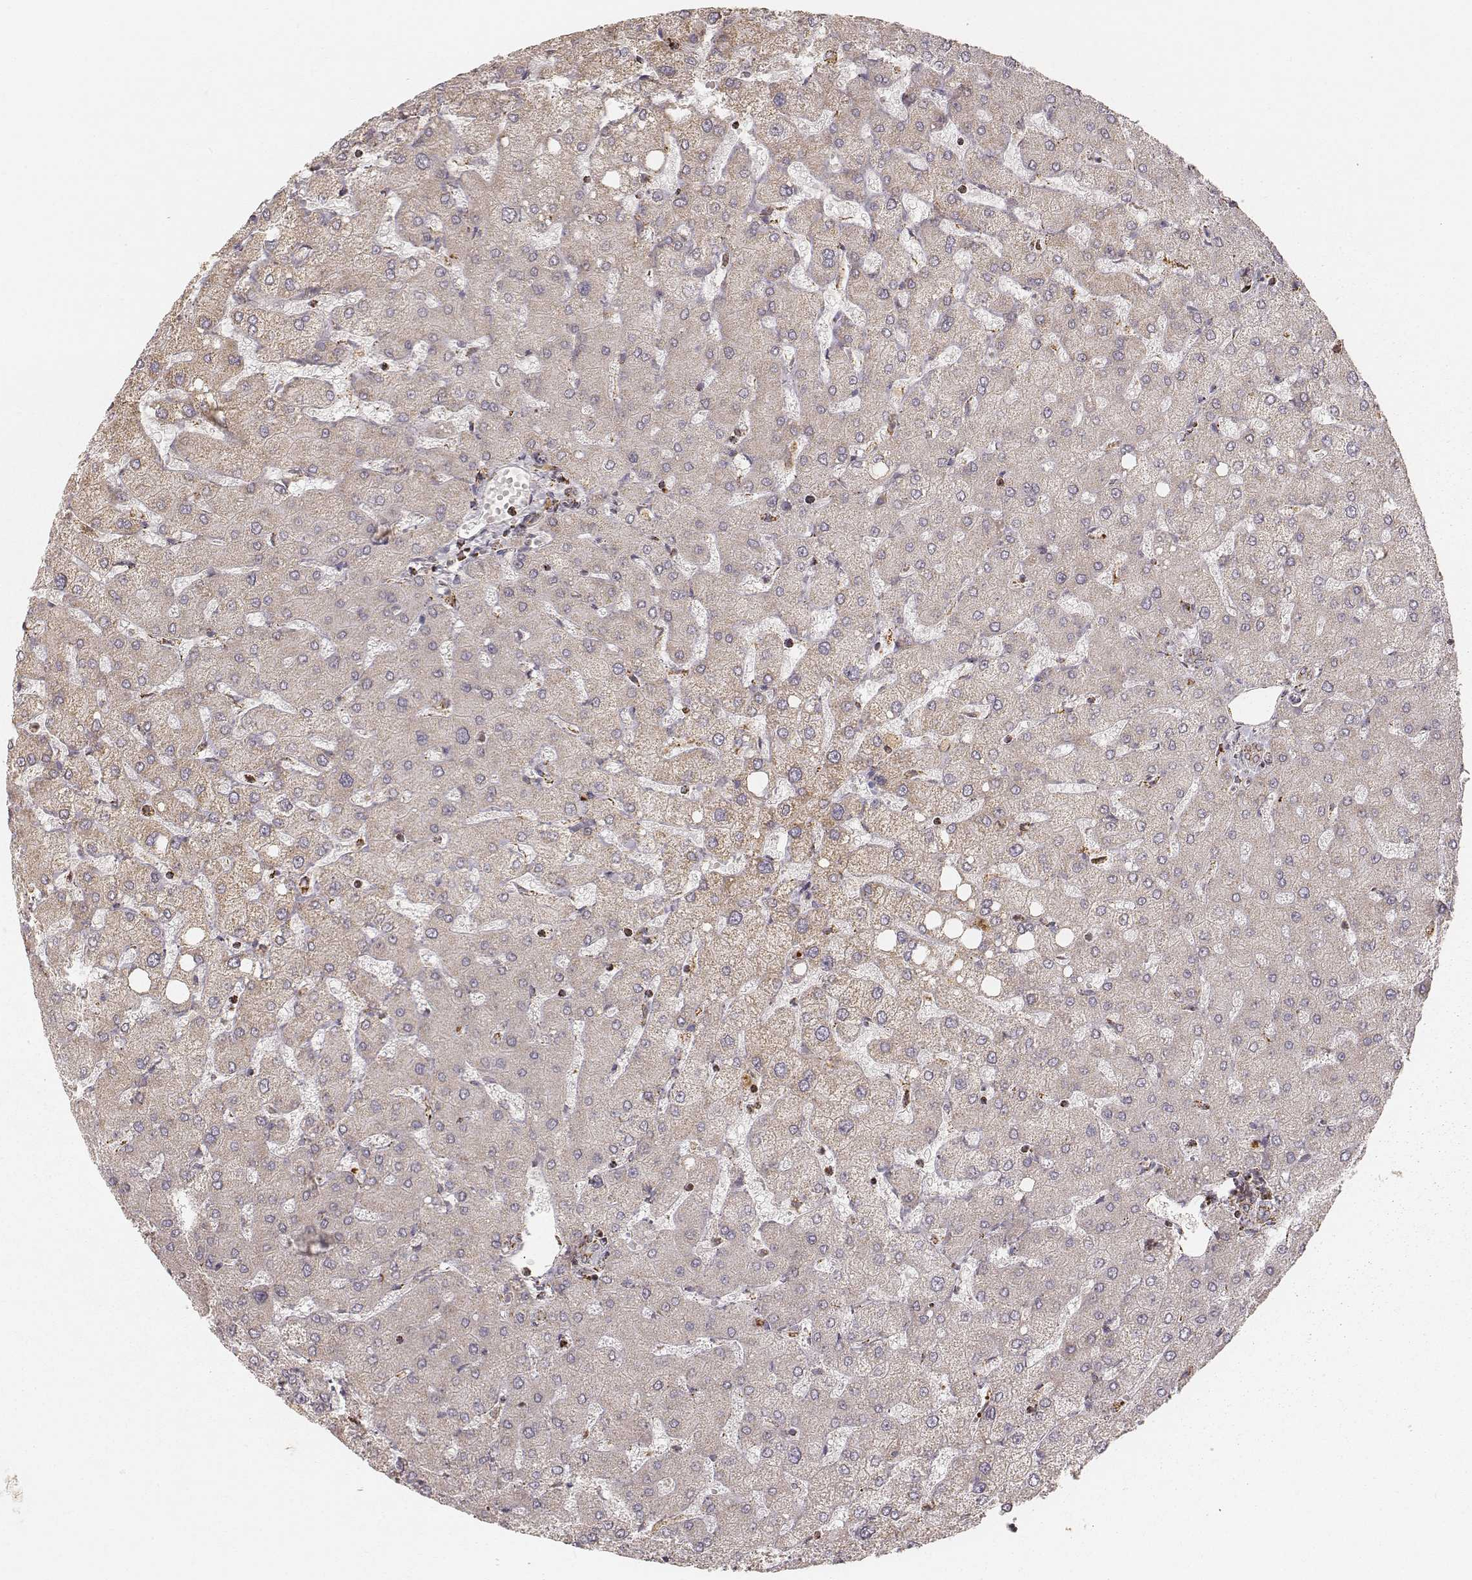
{"staining": {"intensity": "negative", "quantity": "none", "location": "none"}, "tissue": "liver", "cell_type": "Hepatocytes", "image_type": "normal", "snomed": [{"axis": "morphology", "description": "Normal tissue, NOS"}, {"axis": "topography", "description": "Liver"}], "caption": "This micrograph is of benign liver stained with immunohistochemistry to label a protein in brown with the nuclei are counter-stained blue. There is no staining in hepatocytes.", "gene": "CS", "patient": {"sex": "female", "age": 54}}